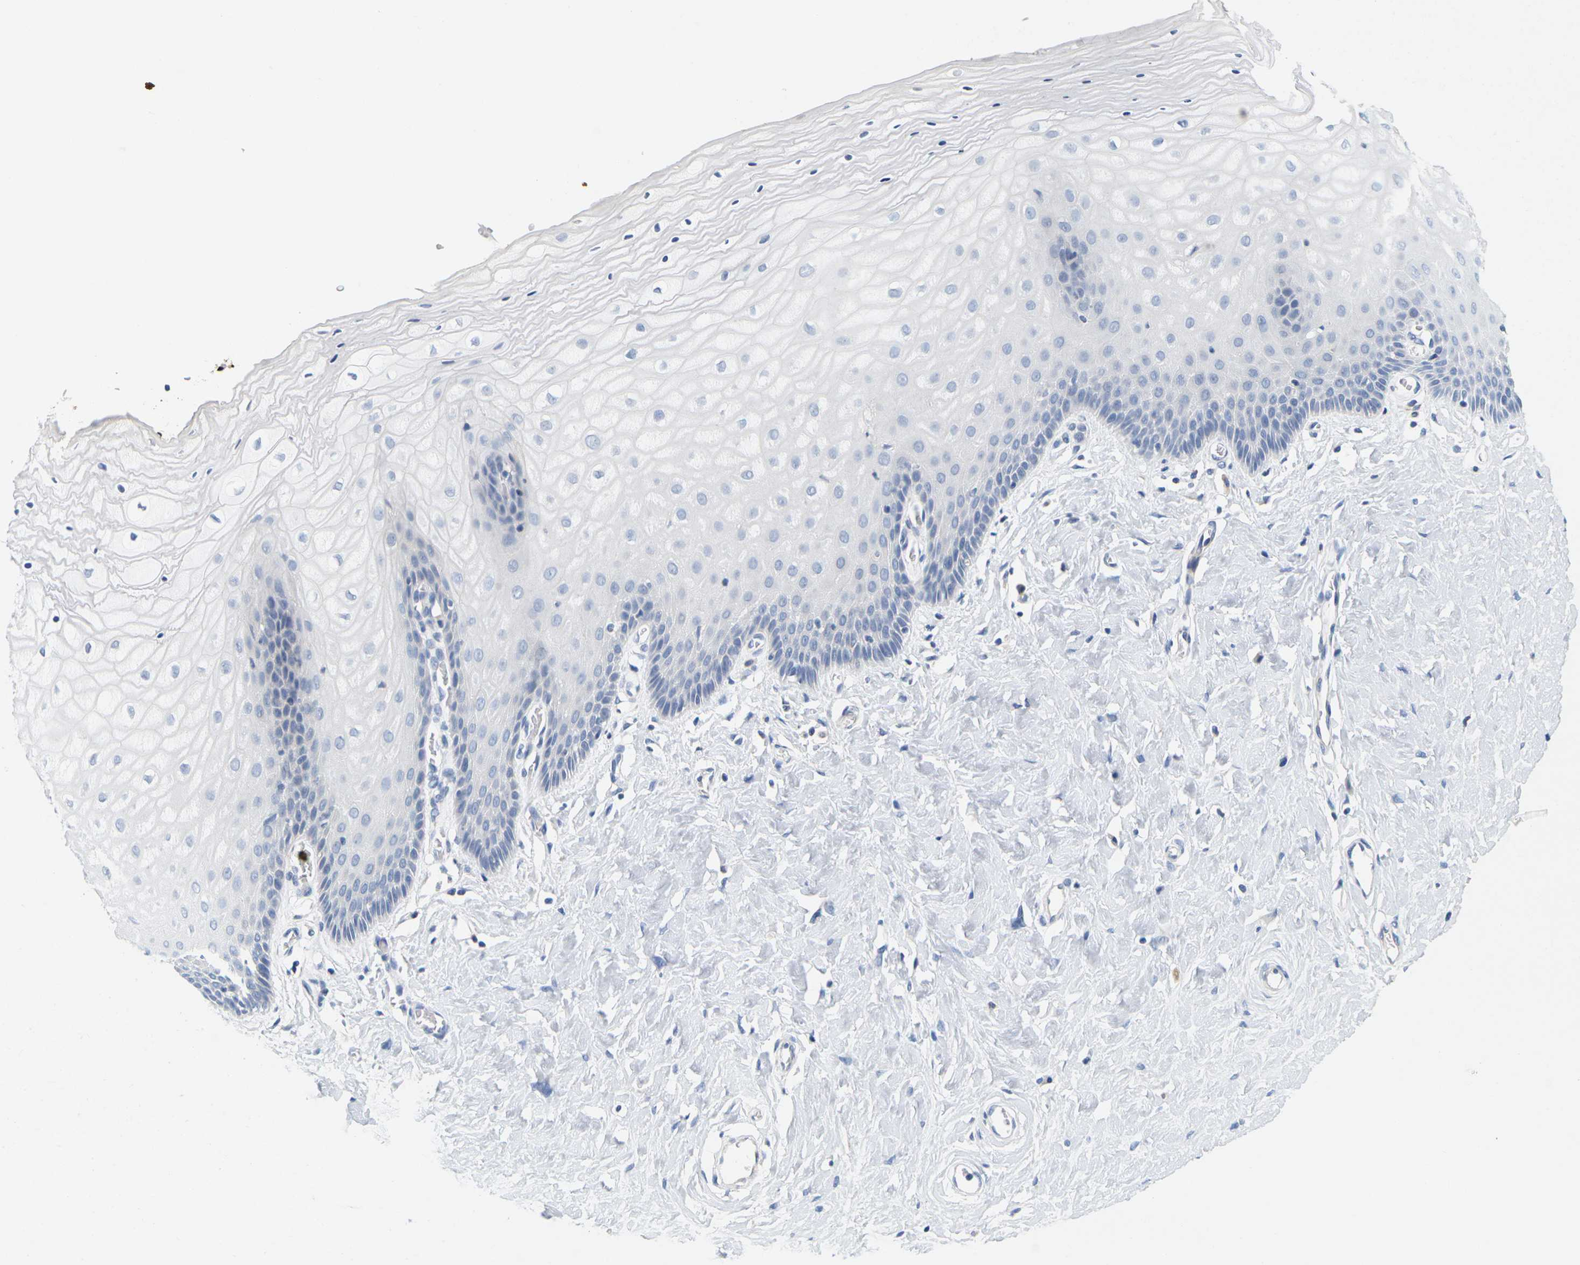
{"staining": {"intensity": "negative", "quantity": "none", "location": "none"}, "tissue": "cervix", "cell_type": "Glandular cells", "image_type": "normal", "snomed": [{"axis": "morphology", "description": "Normal tissue, NOS"}, {"axis": "topography", "description": "Cervix"}], "caption": "The image displays no staining of glandular cells in normal cervix. (Stains: DAB (3,3'-diaminobenzidine) IHC with hematoxylin counter stain, Microscopy: brightfield microscopy at high magnification).", "gene": "KLK5", "patient": {"sex": "female", "age": 55}}